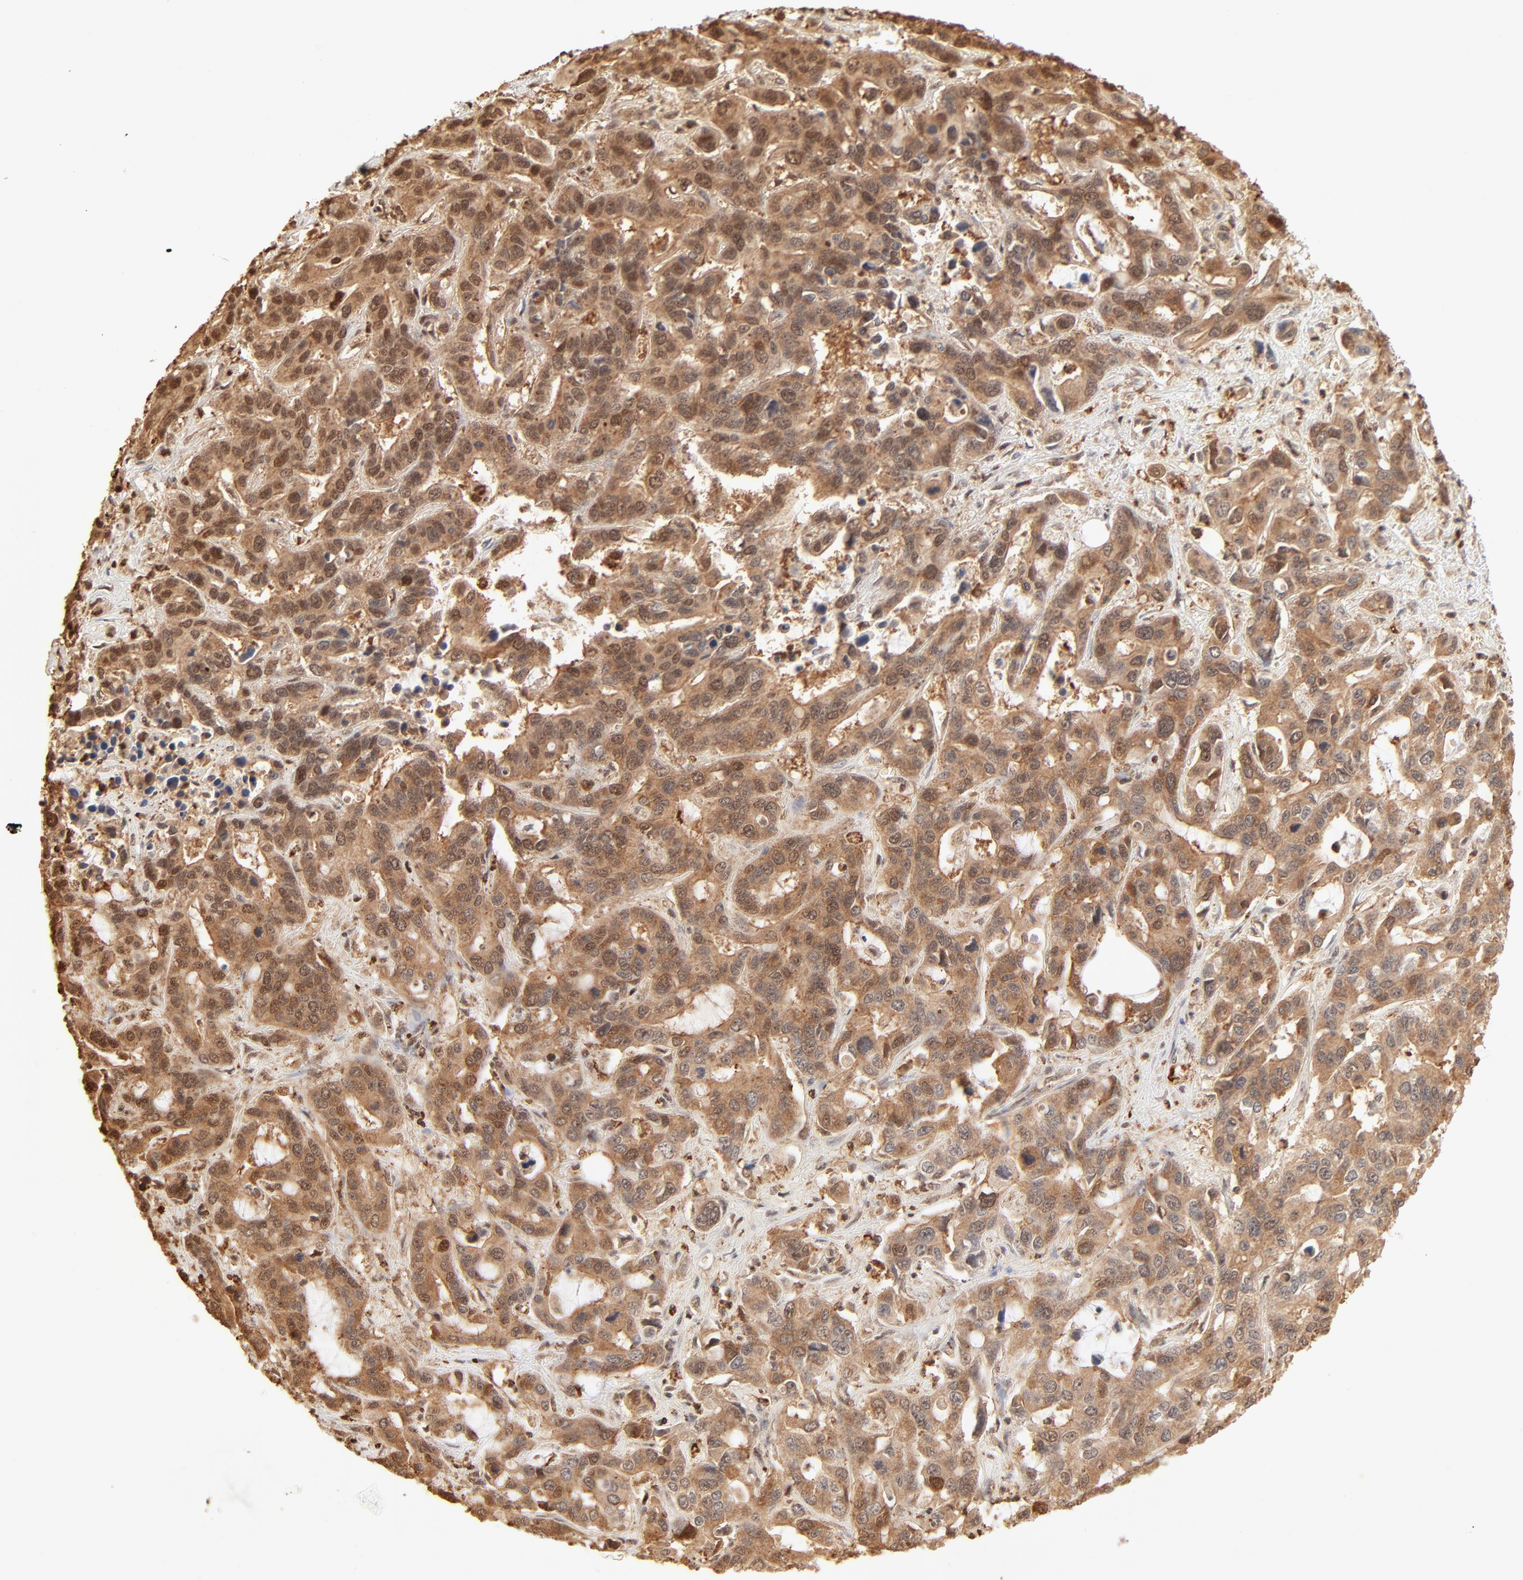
{"staining": {"intensity": "strong", "quantity": ">75%", "location": "cytoplasmic/membranous,nuclear"}, "tissue": "liver cancer", "cell_type": "Tumor cells", "image_type": "cancer", "snomed": [{"axis": "morphology", "description": "Cholangiocarcinoma"}, {"axis": "topography", "description": "Liver"}], "caption": "This is an image of immunohistochemistry staining of liver cancer, which shows strong expression in the cytoplasmic/membranous and nuclear of tumor cells.", "gene": "FAM50A", "patient": {"sex": "female", "age": 65}}